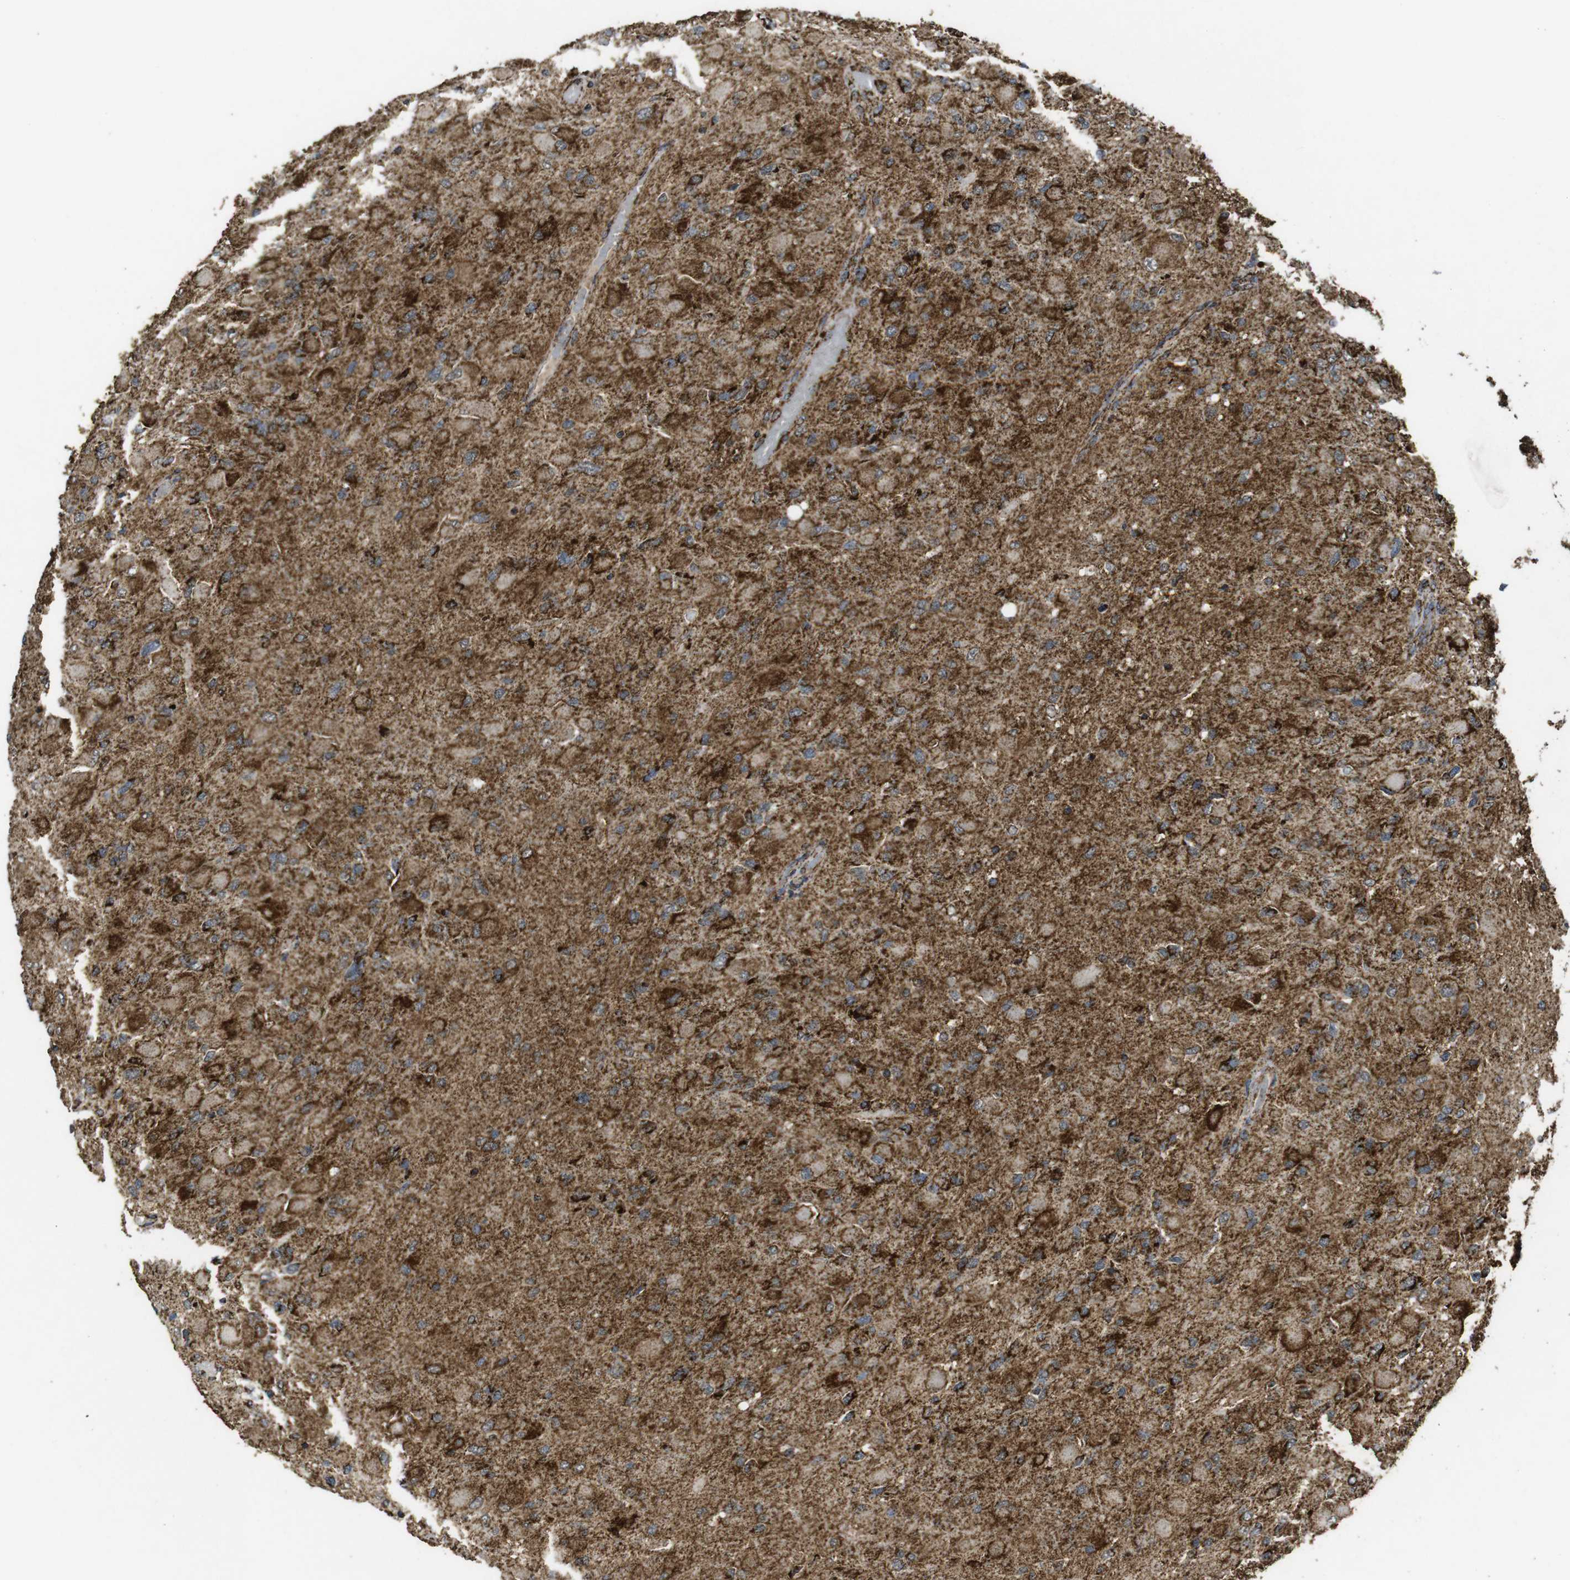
{"staining": {"intensity": "strong", "quantity": ">75%", "location": "cytoplasmic/membranous"}, "tissue": "glioma", "cell_type": "Tumor cells", "image_type": "cancer", "snomed": [{"axis": "morphology", "description": "Glioma, malignant, High grade"}, {"axis": "topography", "description": "Cerebral cortex"}], "caption": "Malignant glioma (high-grade) tissue shows strong cytoplasmic/membranous positivity in about >75% of tumor cells, visualized by immunohistochemistry.", "gene": "ATP5F1A", "patient": {"sex": "female", "age": 36}}